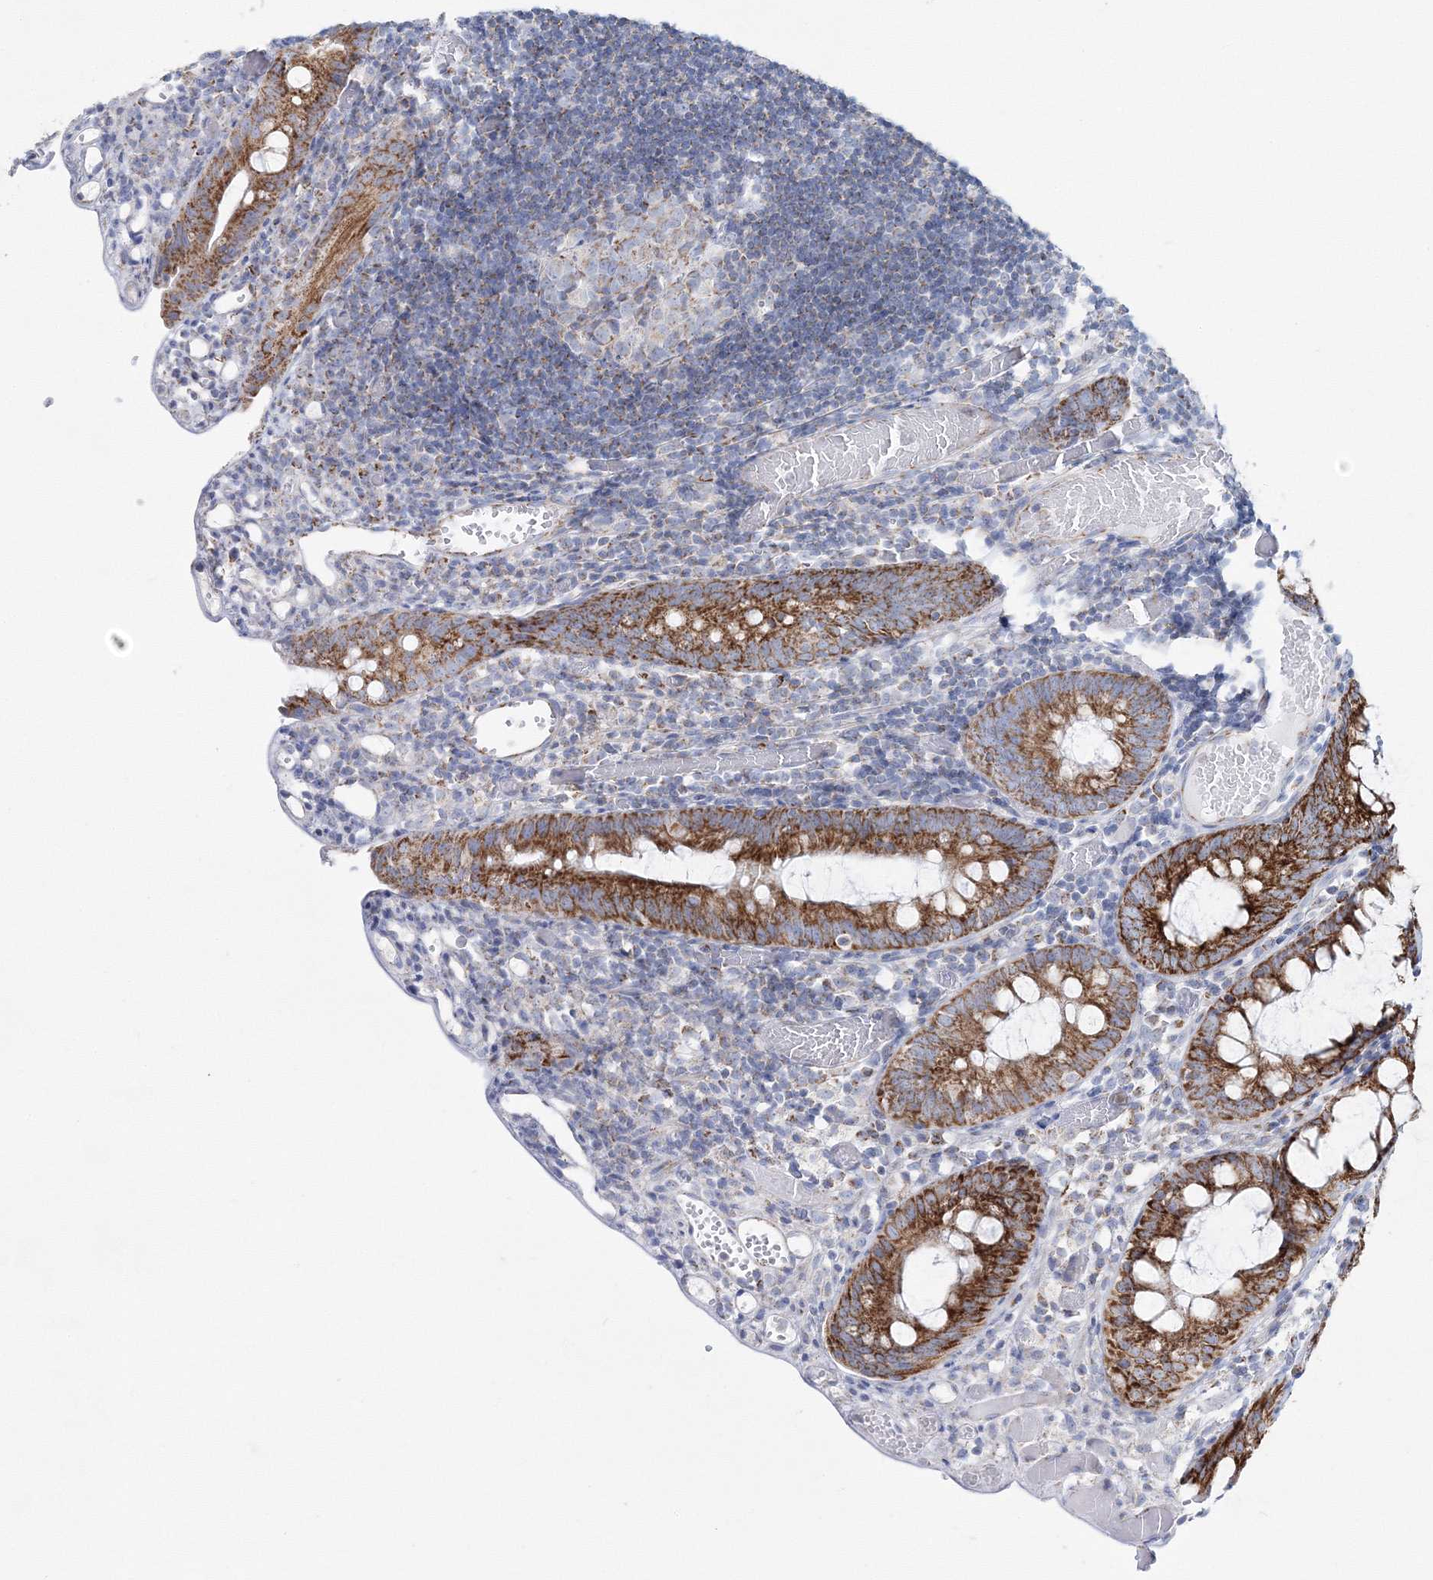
{"staining": {"intensity": "moderate", "quantity": "25%-75%", "location": "cytoplasmic/membranous"}, "tissue": "colon", "cell_type": "Endothelial cells", "image_type": "normal", "snomed": [{"axis": "morphology", "description": "Normal tissue, NOS"}, {"axis": "topography", "description": "Colon"}], "caption": "This image demonstrates IHC staining of benign colon, with medium moderate cytoplasmic/membranous positivity in about 25%-75% of endothelial cells.", "gene": "HIBCH", "patient": {"sex": "male", "age": 14}}